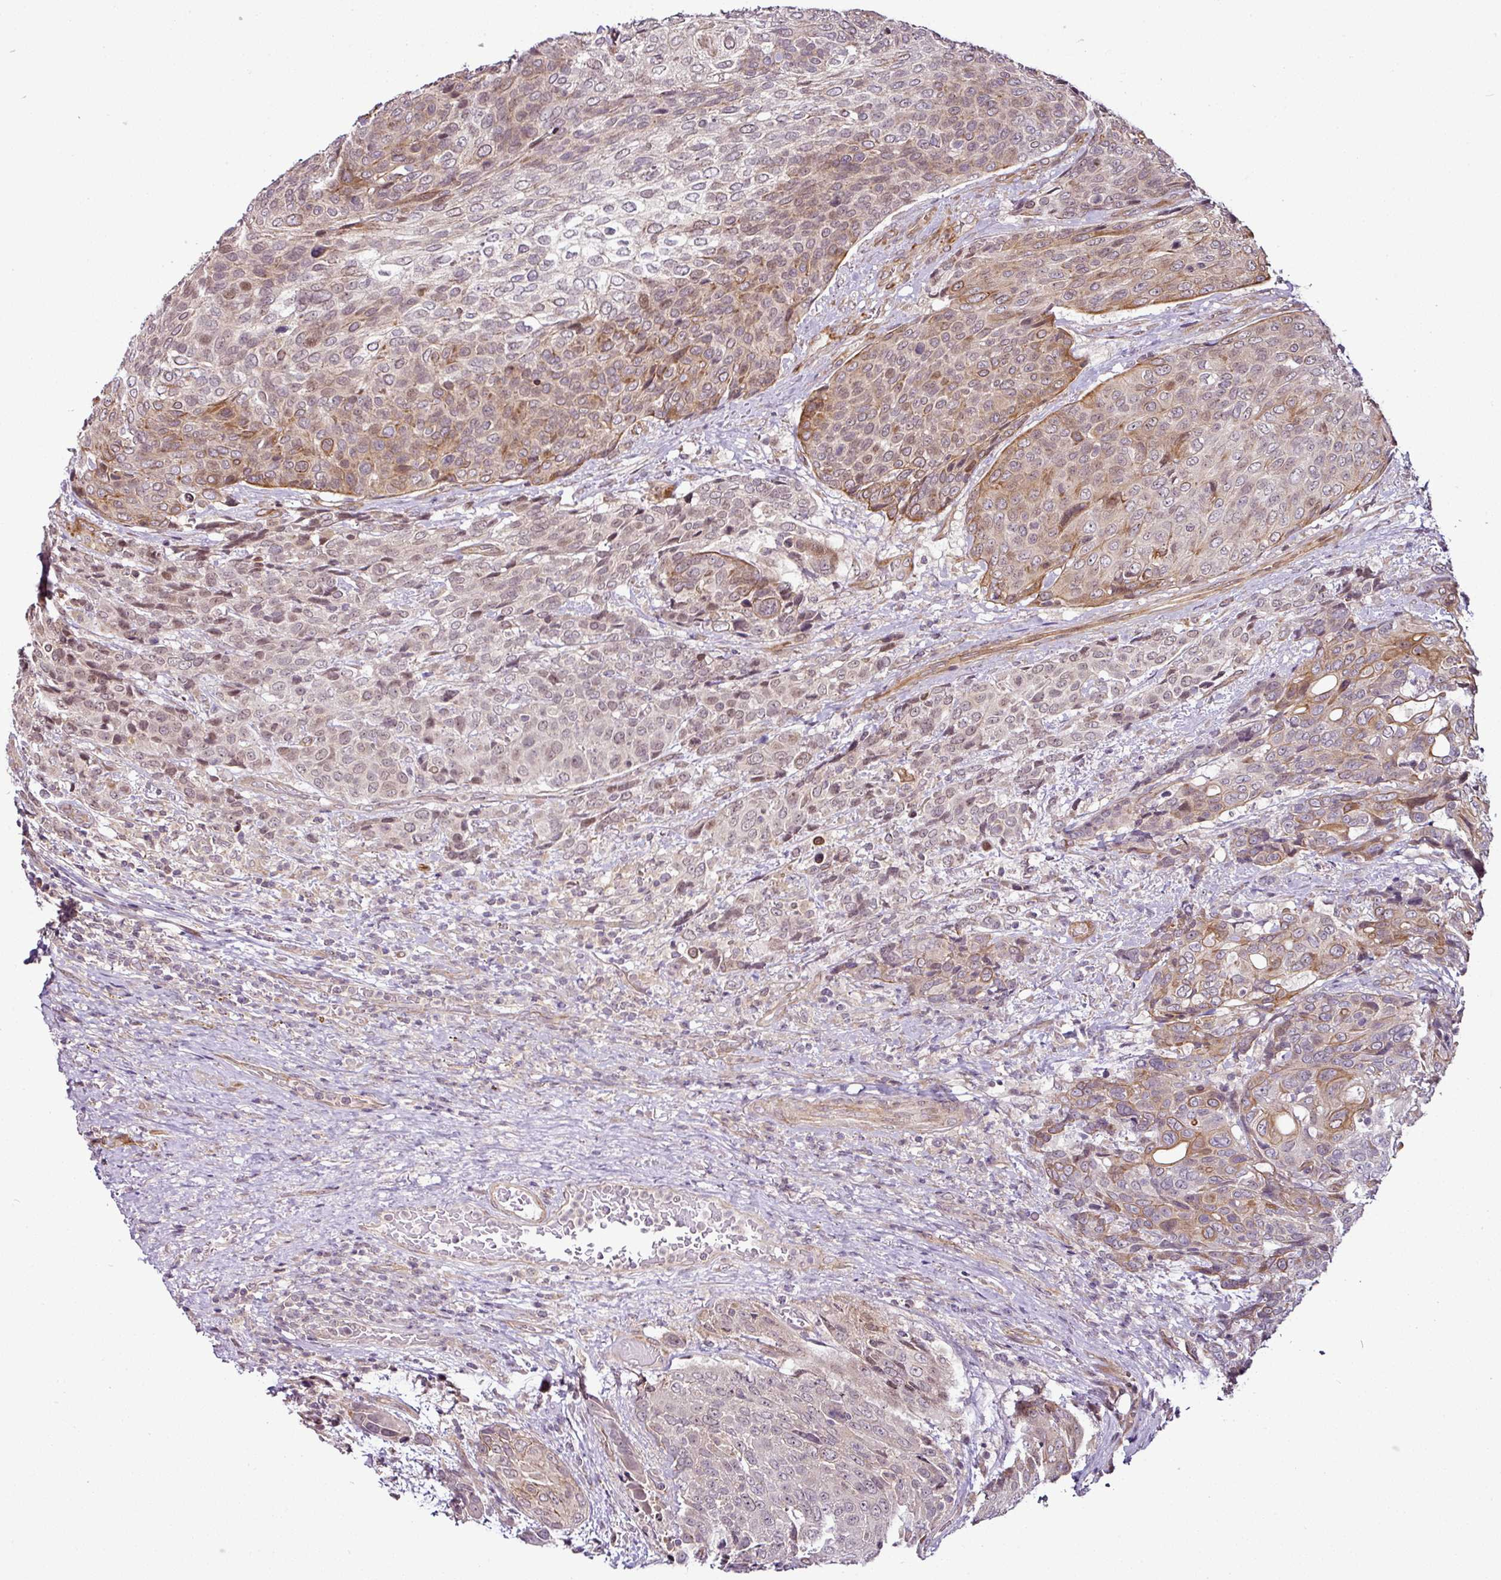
{"staining": {"intensity": "moderate", "quantity": "25%-75%", "location": "cytoplasmic/membranous,nuclear"}, "tissue": "urothelial cancer", "cell_type": "Tumor cells", "image_type": "cancer", "snomed": [{"axis": "morphology", "description": "Urothelial carcinoma, High grade"}, {"axis": "topography", "description": "Urinary bladder"}], "caption": "Urothelial cancer stained for a protein (brown) demonstrates moderate cytoplasmic/membranous and nuclear positive positivity in about 25%-75% of tumor cells.", "gene": "DCAF13", "patient": {"sex": "female", "age": 70}}